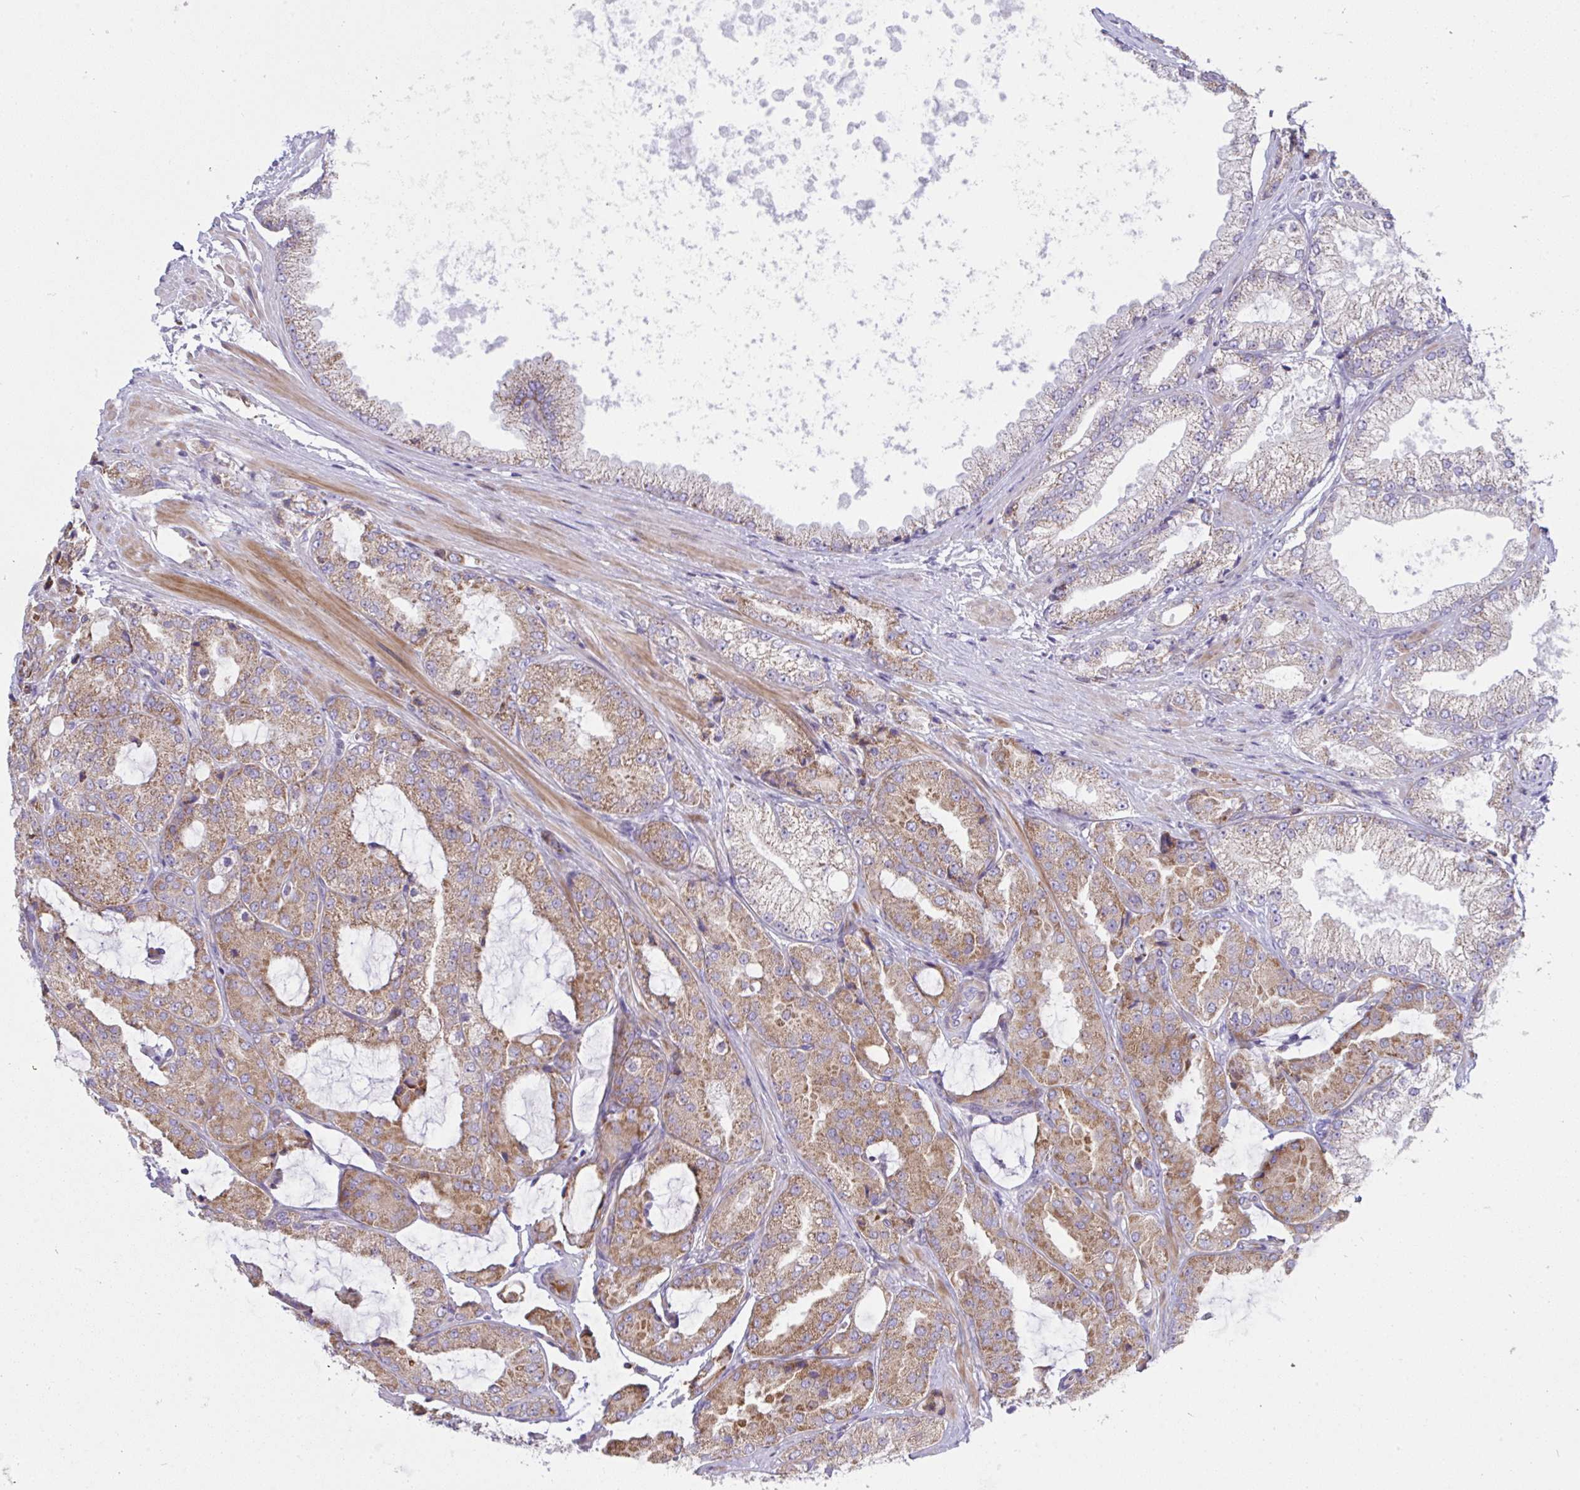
{"staining": {"intensity": "moderate", "quantity": ">75%", "location": "cytoplasmic/membranous"}, "tissue": "prostate cancer", "cell_type": "Tumor cells", "image_type": "cancer", "snomed": [{"axis": "morphology", "description": "Adenocarcinoma, High grade"}, {"axis": "topography", "description": "Prostate"}], "caption": "Protein expression analysis of human adenocarcinoma (high-grade) (prostate) reveals moderate cytoplasmic/membranous positivity in approximately >75% of tumor cells.", "gene": "NTN1", "patient": {"sex": "male", "age": 68}}